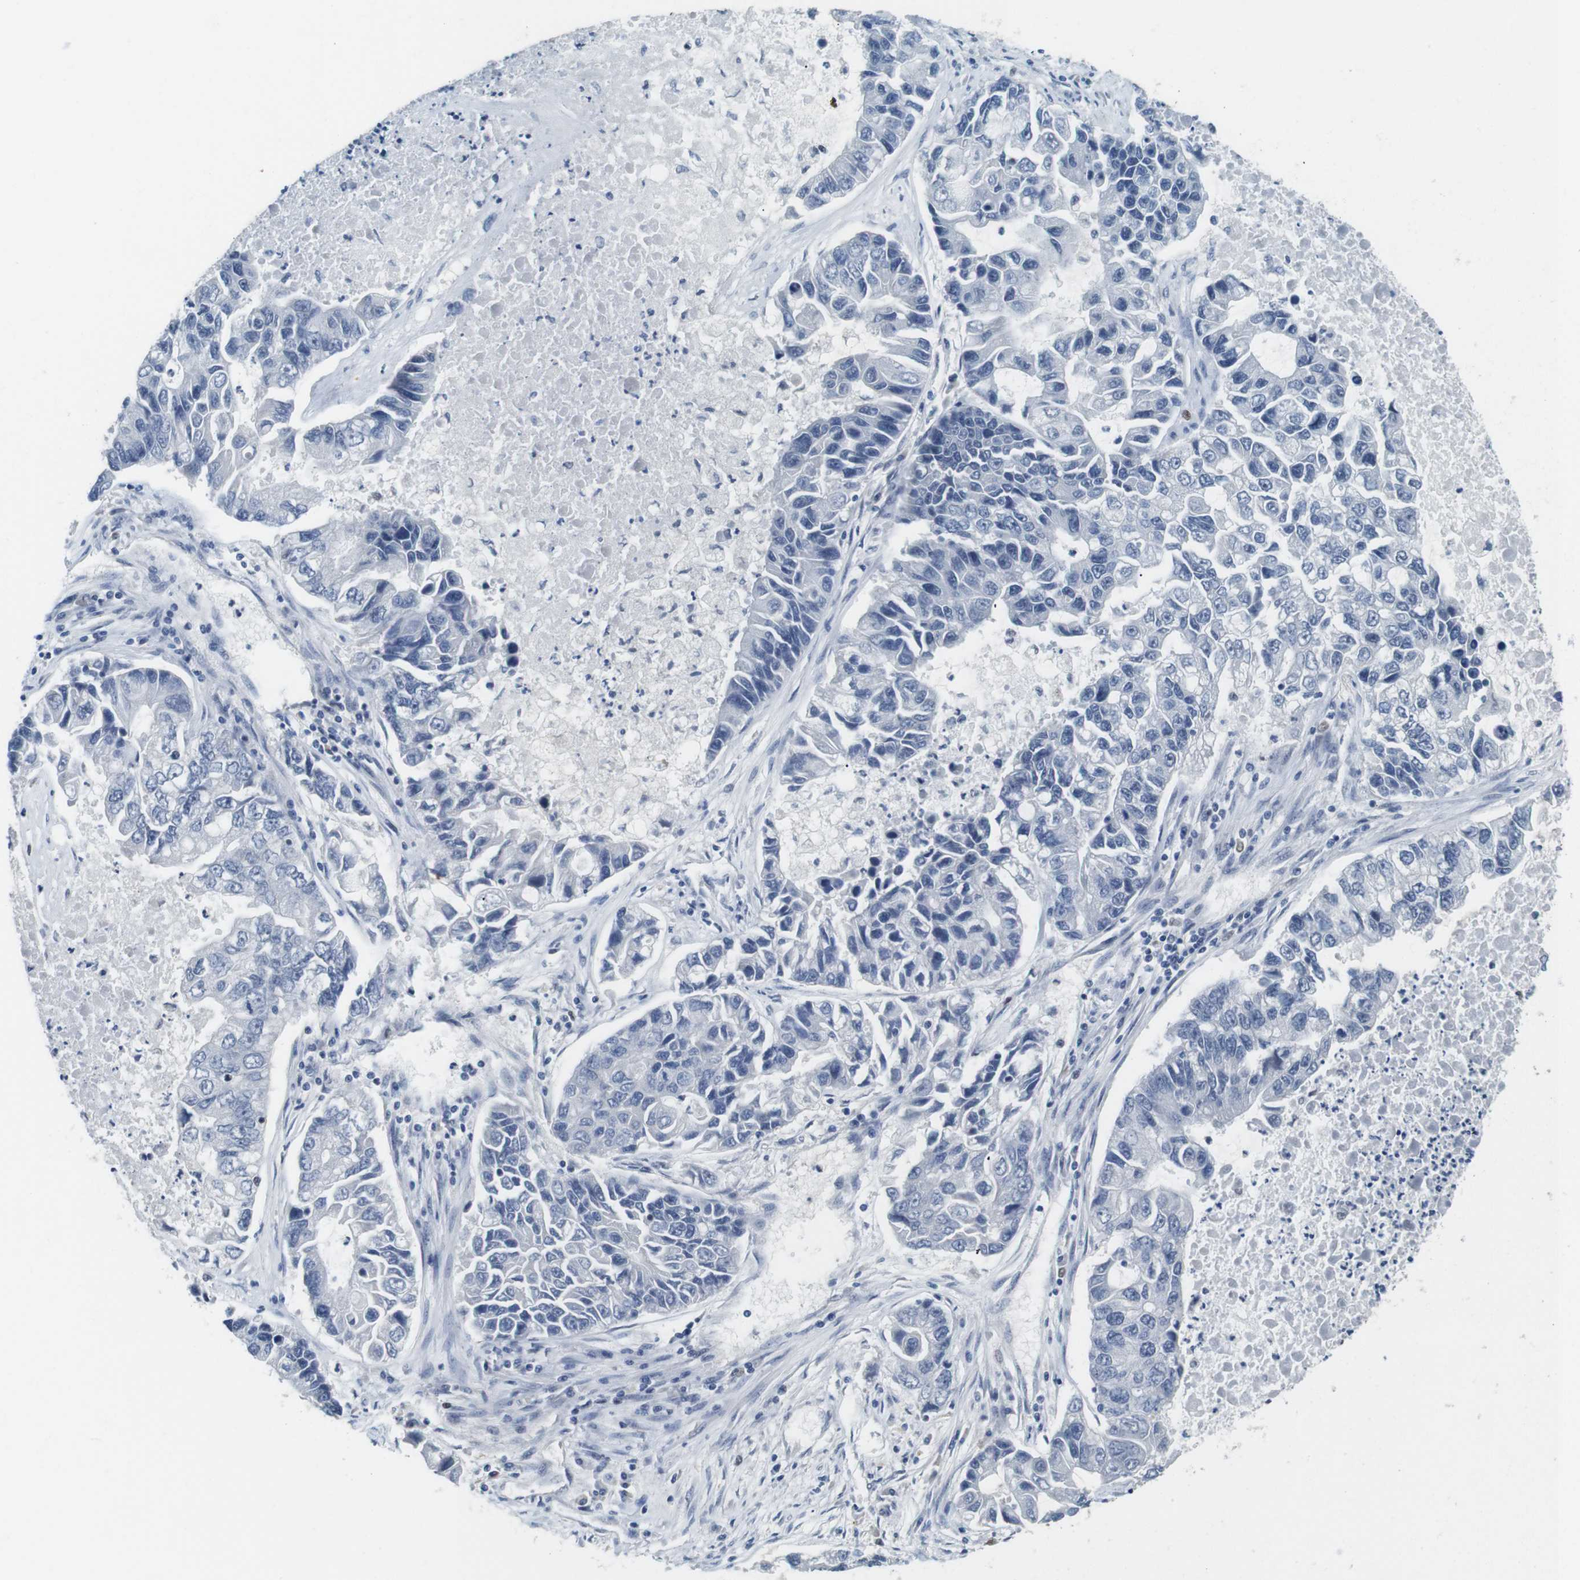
{"staining": {"intensity": "negative", "quantity": "none", "location": "none"}, "tissue": "lung cancer", "cell_type": "Tumor cells", "image_type": "cancer", "snomed": [{"axis": "morphology", "description": "Adenocarcinoma, NOS"}, {"axis": "topography", "description": "Lung"}], "caption": "An immunohistochemistry histopathology image of lung cancer is shown. There is no staining in tumor cells of lung cancer.", "gene": "IRF8", "patient": {"sex": "female", "age": 51}}